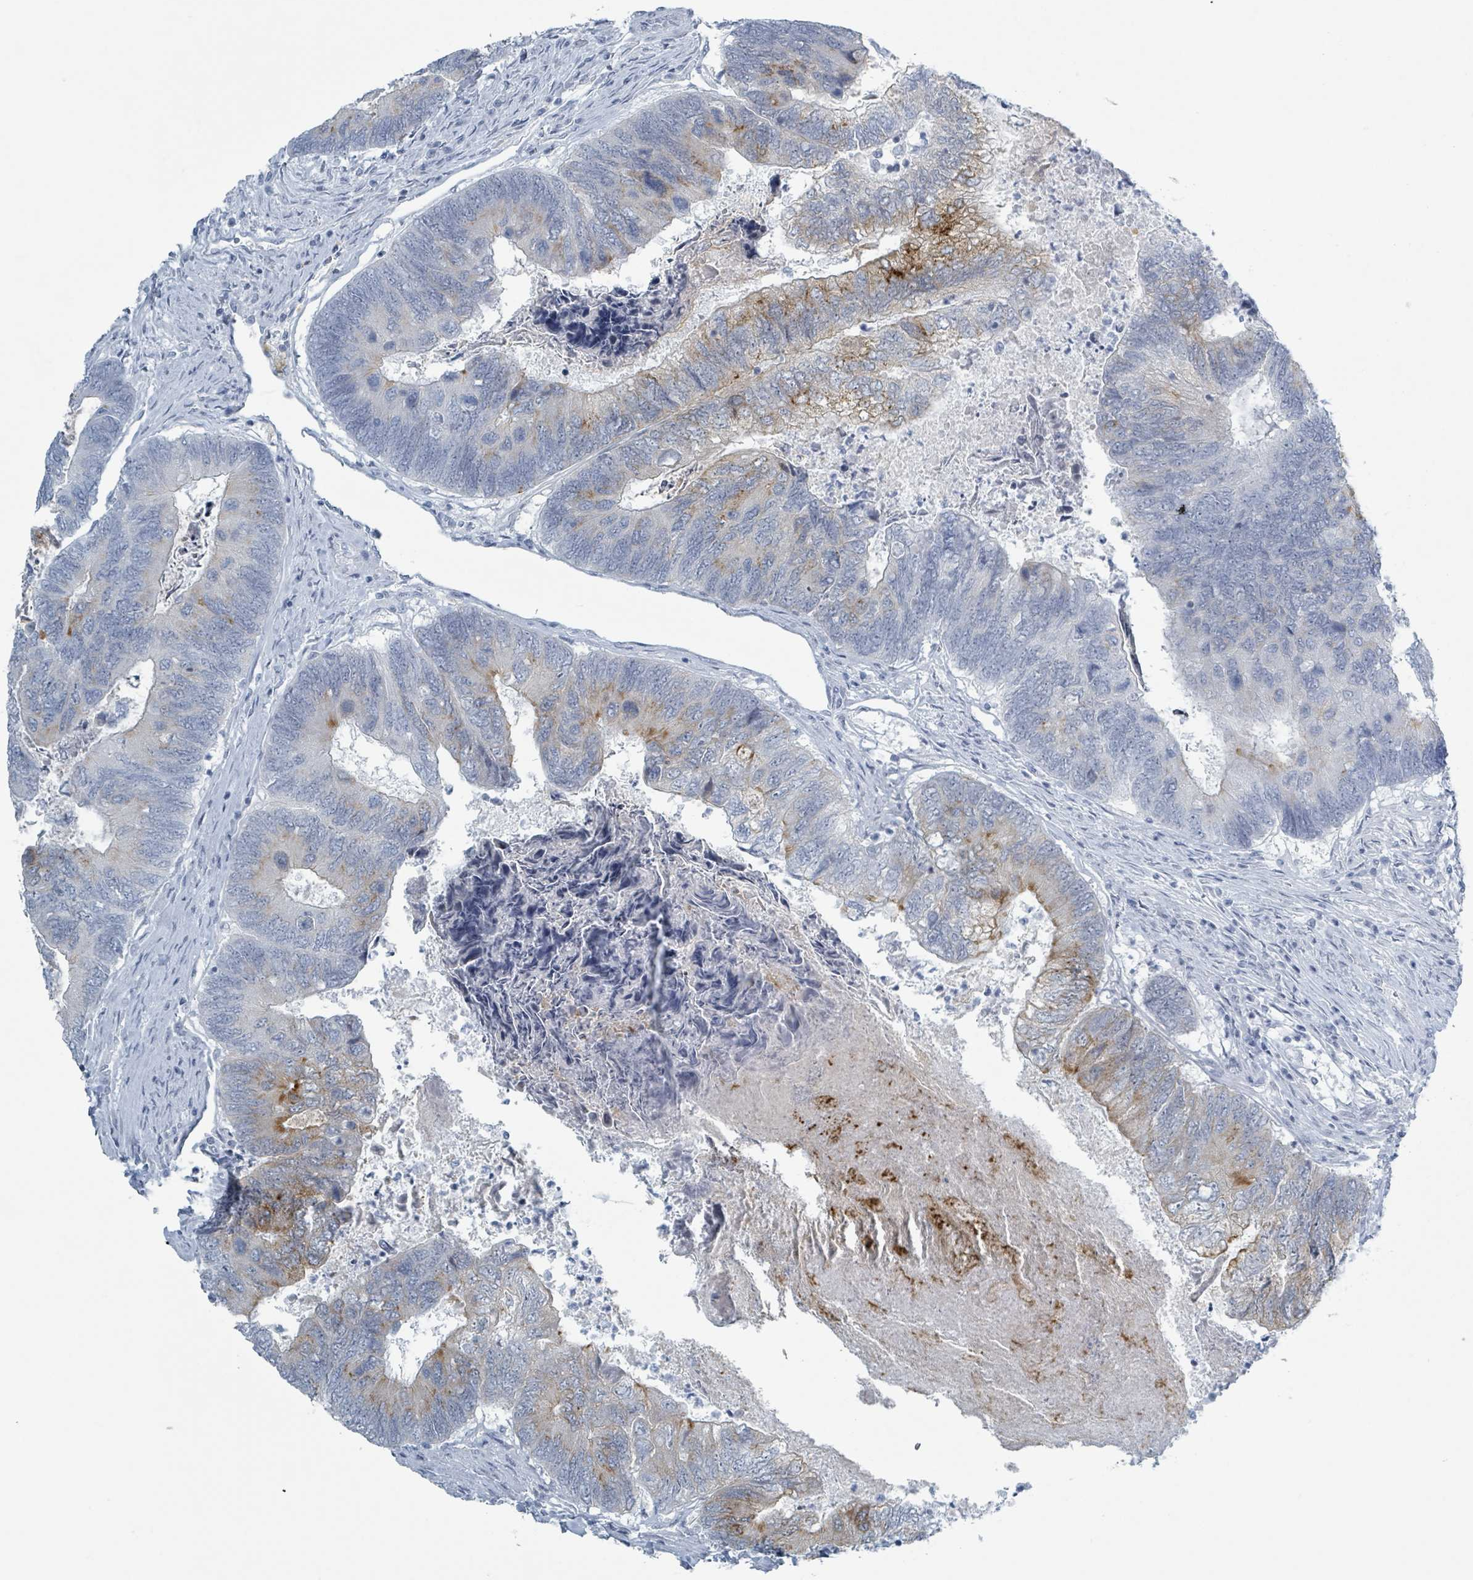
{"staining": {"intensity": "strong", "quantity": "<25%", "location": "cytoplasmic/membranous"}, "tissue": "colorectal cancer", "cell_type": "Tumor cells", "image_type": "cancer", "snomed": [{"axis": "morphology", "description": "Adenocarcinoma, NOS"}, {"axis": "topography", "description": "Colon"}], "caption": "IHC of adenocarcinoma (colorectal) shows medium levels of strong cytoplasmic/membranous expression in about <25% of tumor cells.", "gene": "GPR15LG", "patient": {"sex": "female", "age": 67}}